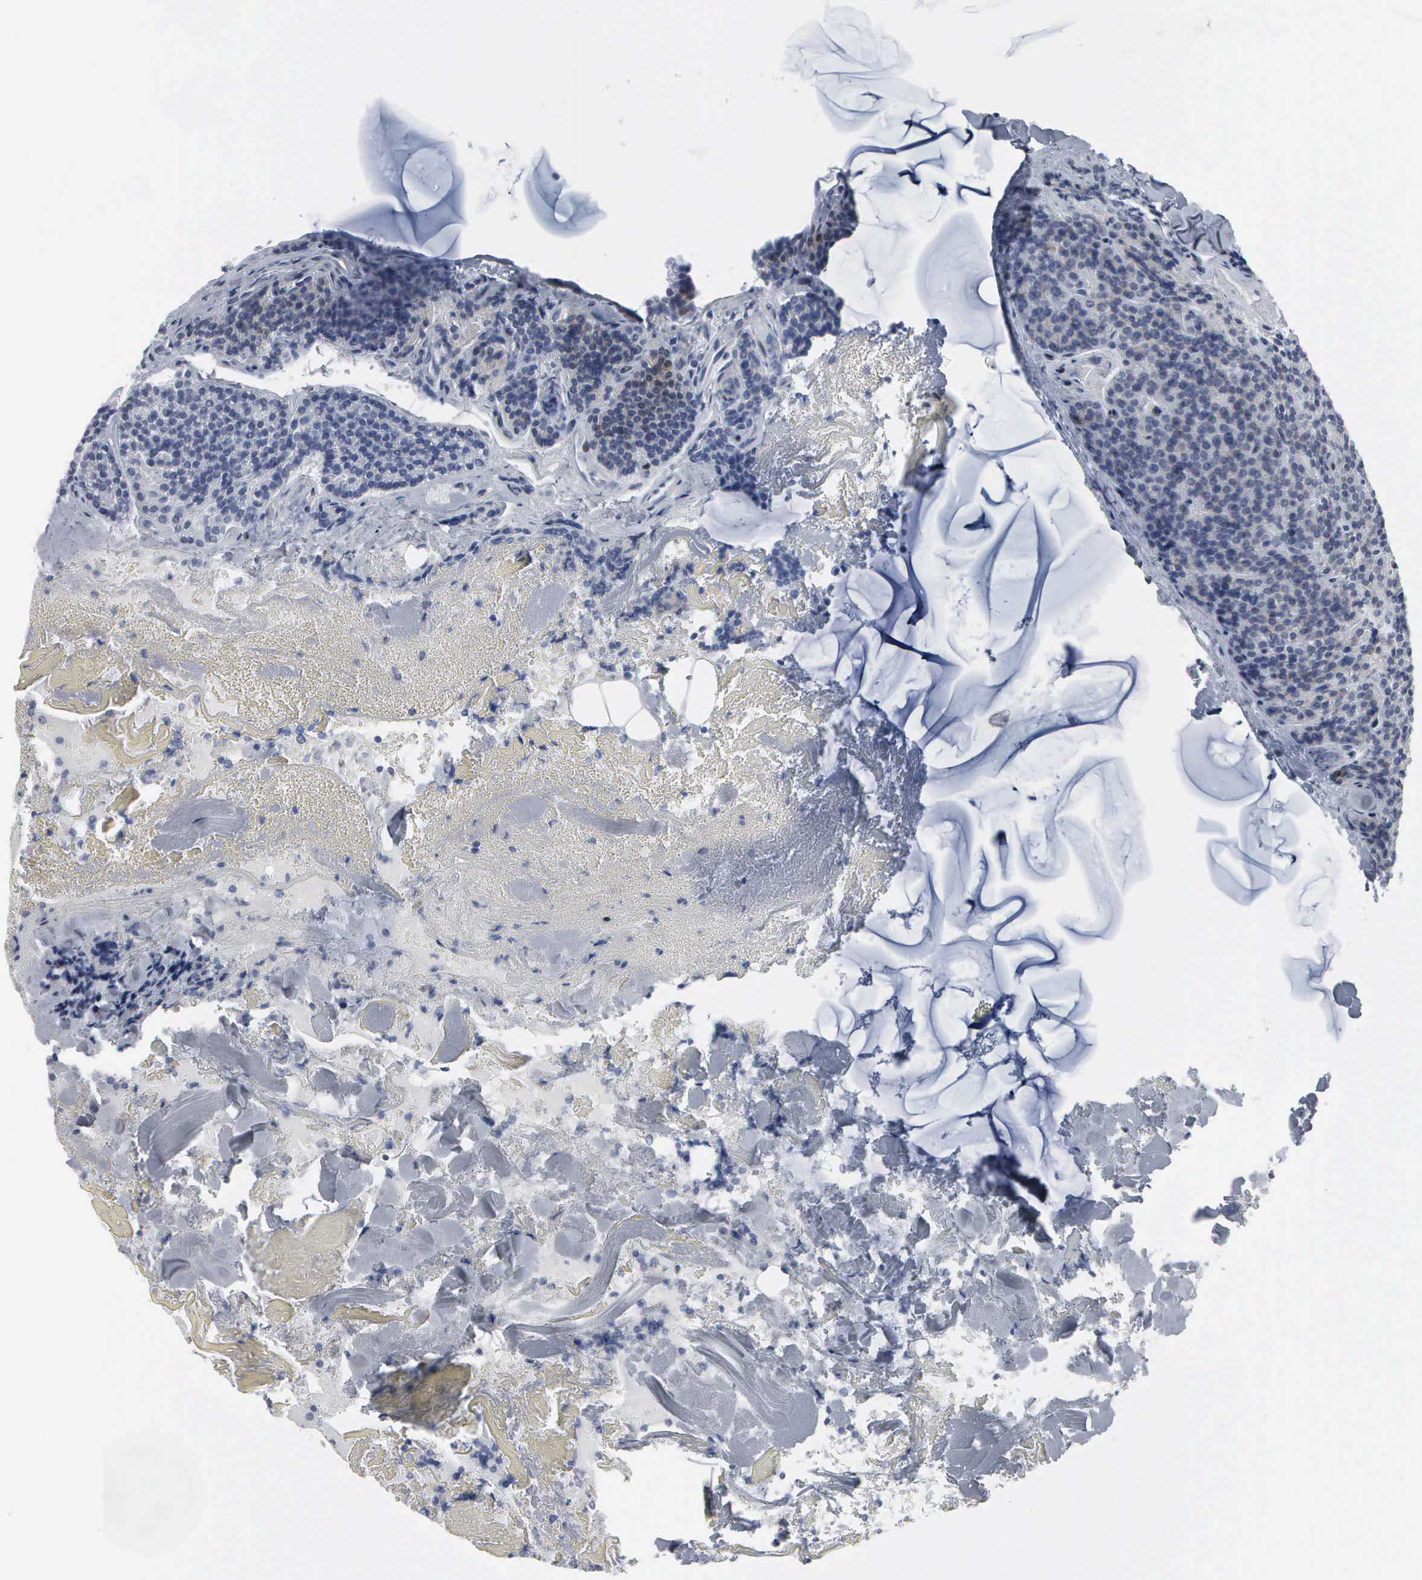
{"staining": {"intensity": "negative", "quantity": "none", "location": "none"}, "tissue": "parathyroid gland", "cell_type": "Glandular cells", "image_type": "normal", "snomed": [{"axis": "morphology", "description": "Normal tissue, NOS"}, {"axis": "topography", "description": "Parathyroid gland"}], "caption": "Glandular cells are negative for brown protein staining in normal parathyroid gland. (Stains: DAB immunohistochemistry with hematoxylin counter stain, Microscopy: brightfield microscopy at high magnification).", "gene": "CCND3", "patient": {"sex": "female", "age": 29}}